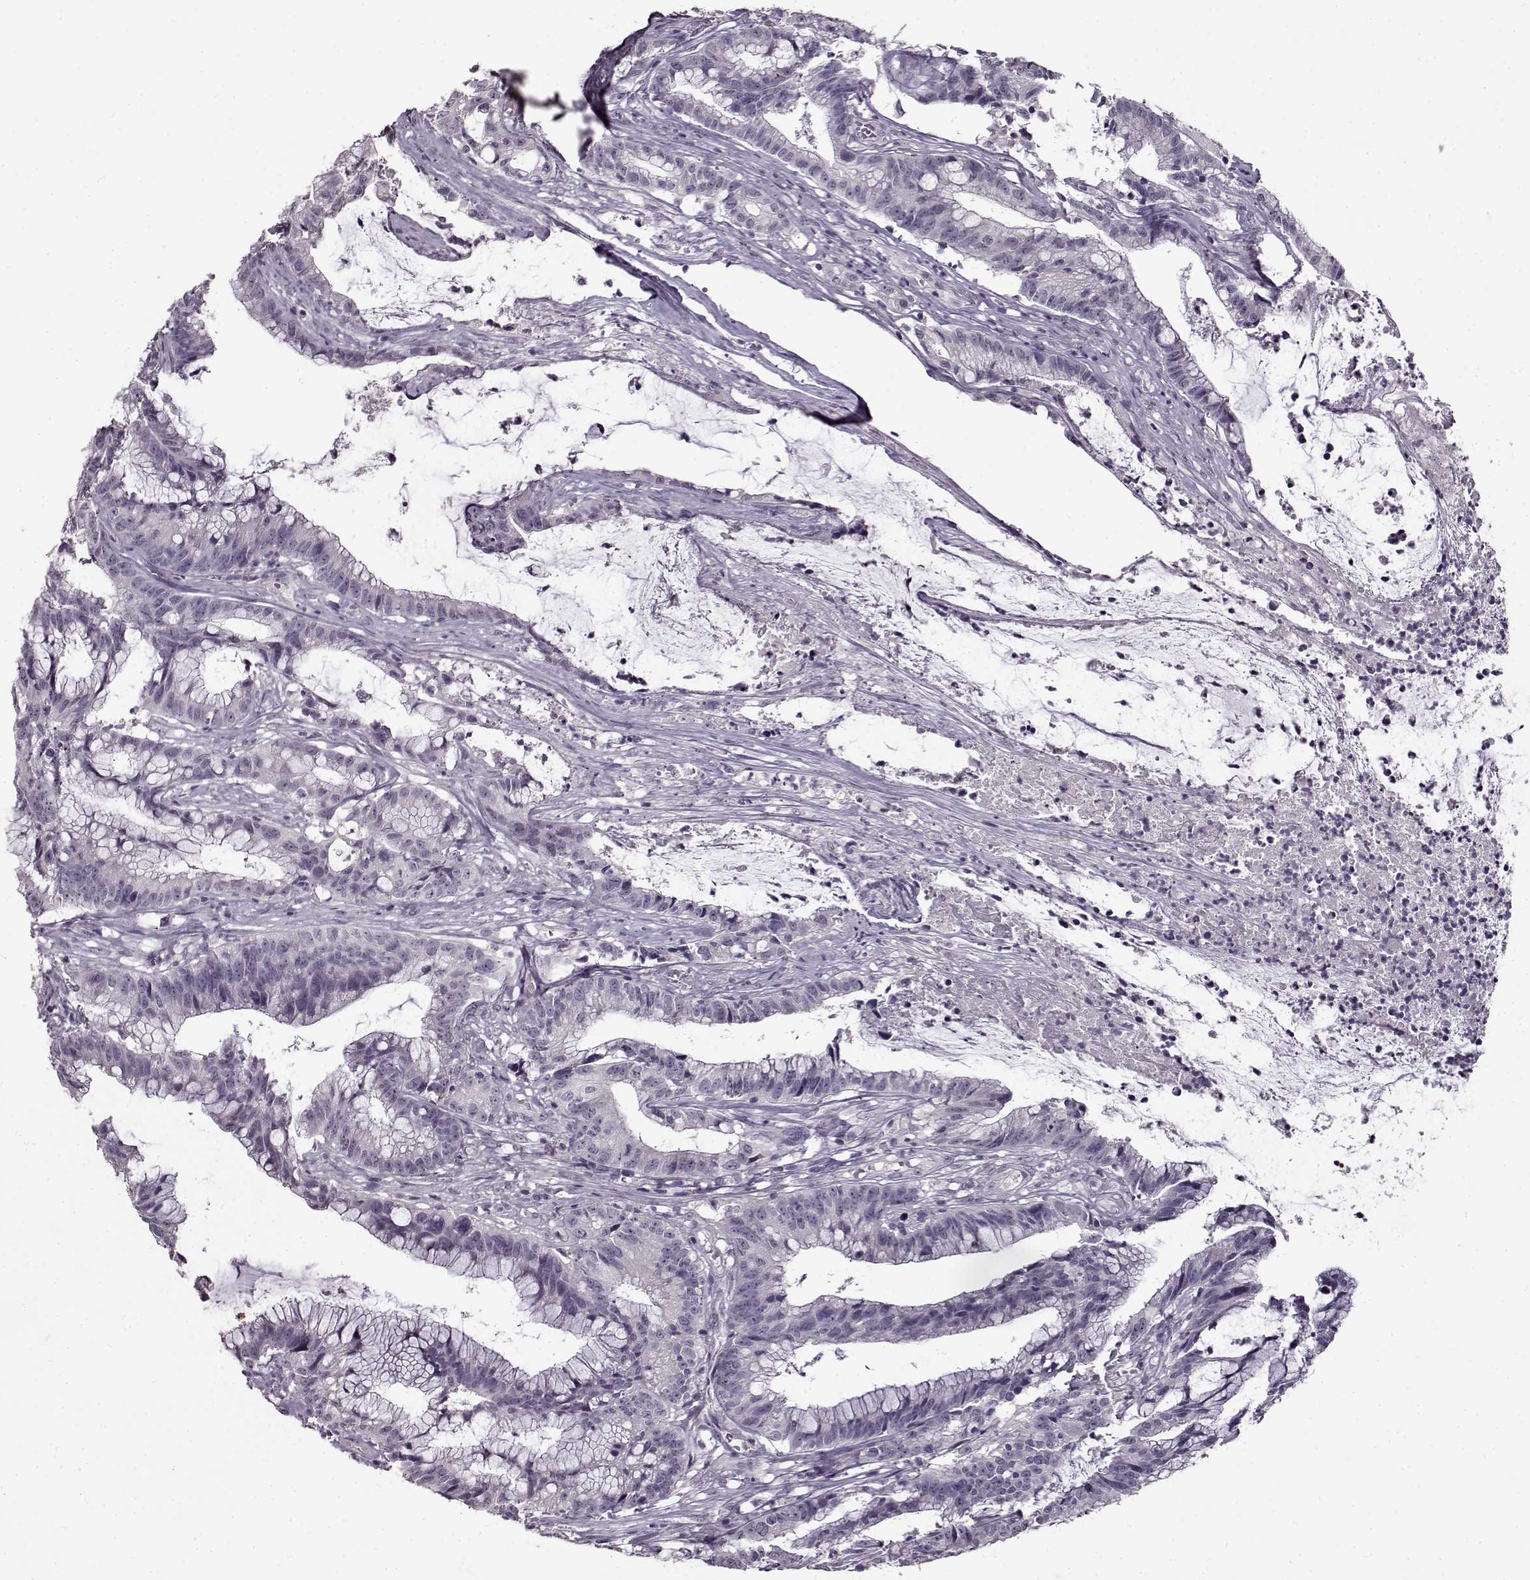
{"staining": {"intensity": "negative", "quantity": "none", "location": "none"}, "tissue": "colorectal cancer", "cell_type": "Tumor cells", "image_type": "cancer", "snomed": [{"axis": "morphology", "description": "Adenocarcinoma, NOS"}, {"axis": "topography", "description": "Colon"}], "caption": "Immunohistochemical staining of human colorectal cancer (adenocarcinoma) shows no significant staining in tumor cells.", "gene": "FSHB", "patient": {"sex": "female", "age": 78}}